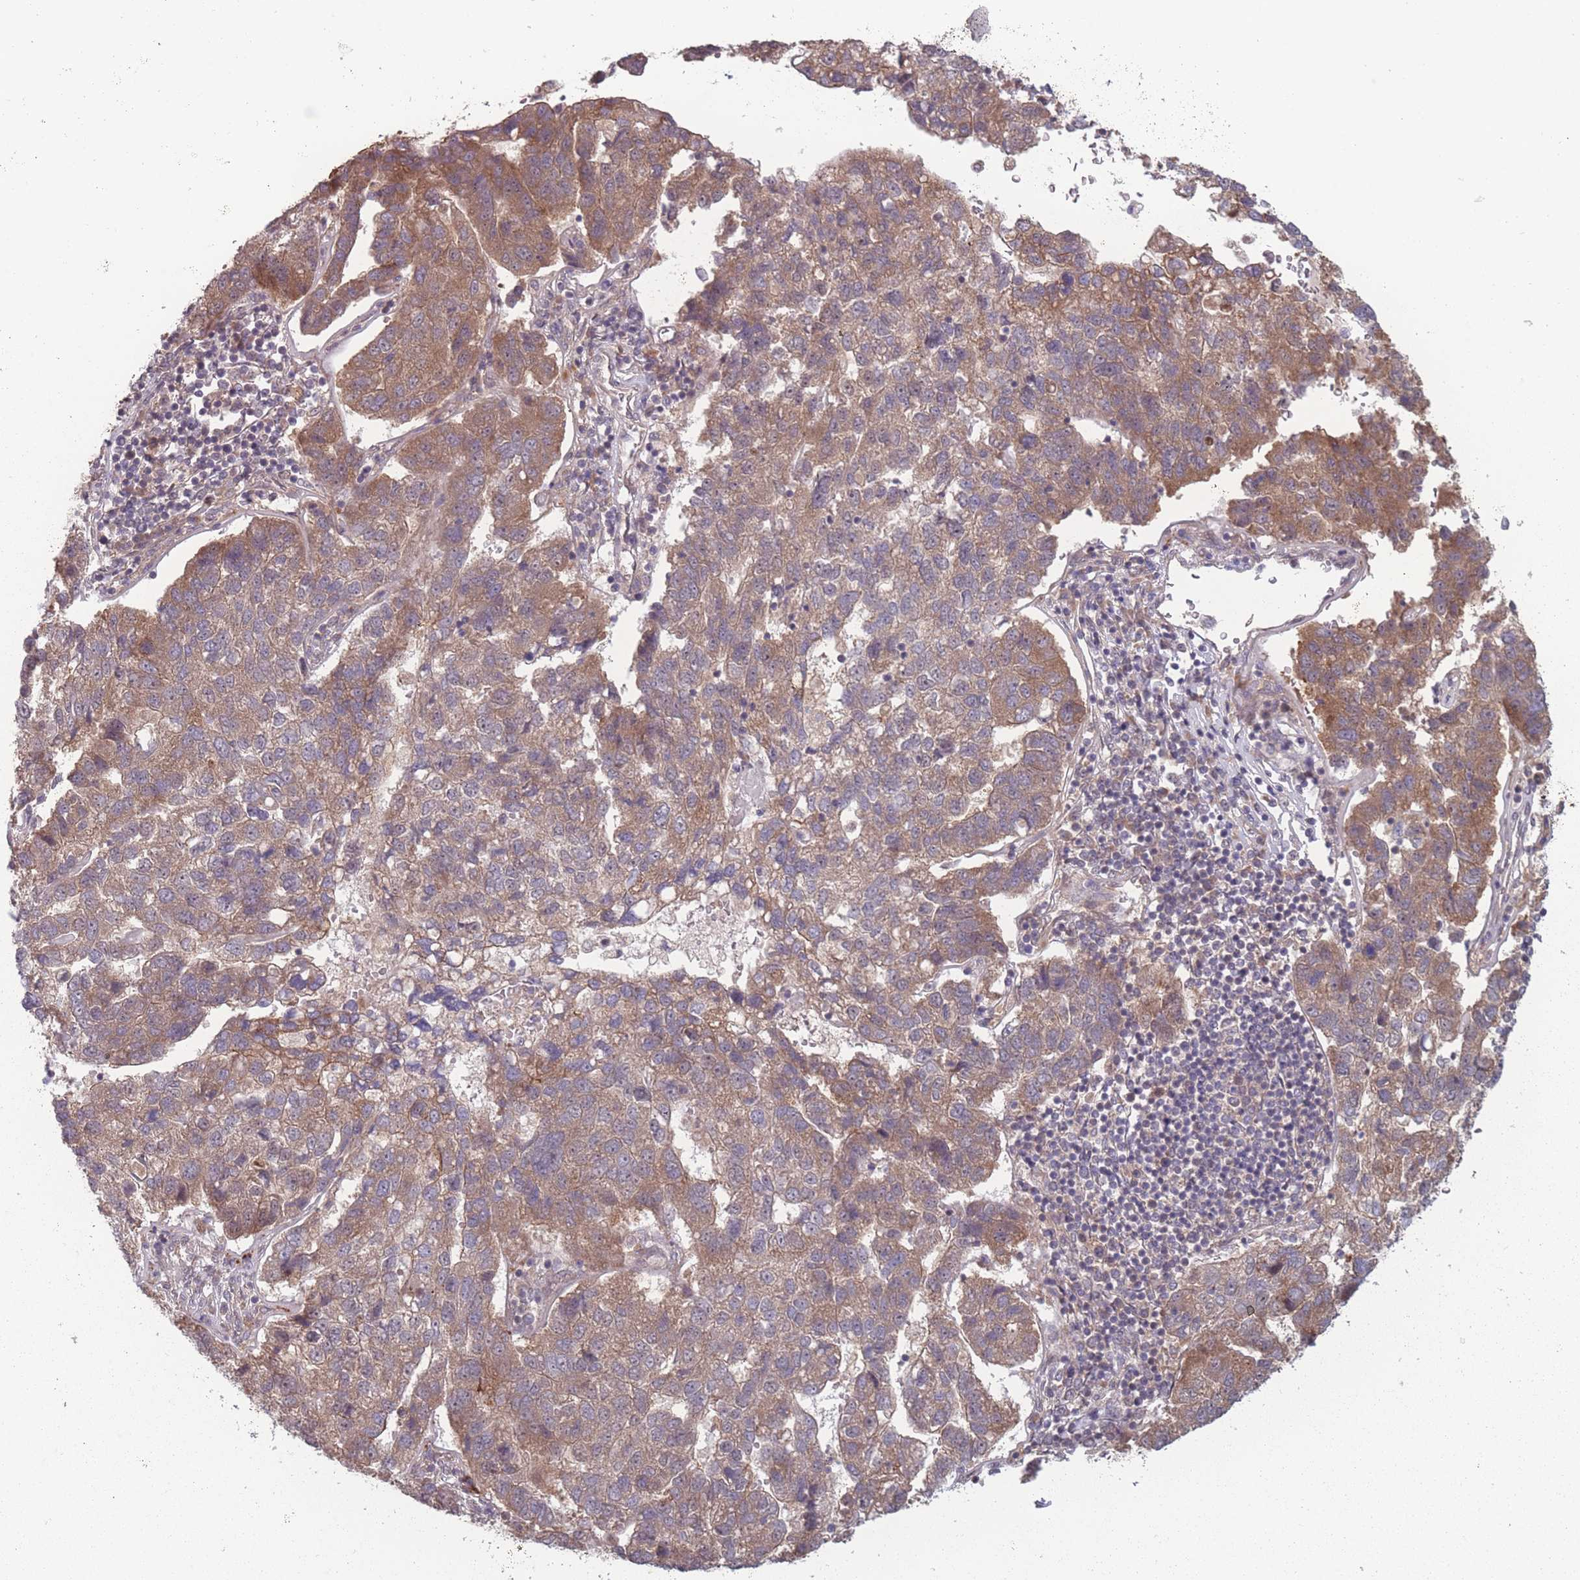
{"staining": {"intensity": "moderate", "quantity": ">75%", "location": "cytoplasmic/membranous"}, "tissue": "pancreatic cancer", "cell_type": "Tumor cells", "image_type": "cancer", "snomed": [{"axis": "morphology", "description": "Adenocarcinoma, NOS"}, {"axis": "topography", "description": "Pancreas"}], "caption": "There is medium levels of moderate cytoplasmic/membranous positivity in tumor cells of pancreatic cancer, as demonstrated by immunohistochemical staining (brown color).", "gene": "RPS18", "patient": {"sex": "female", "age": 61}}